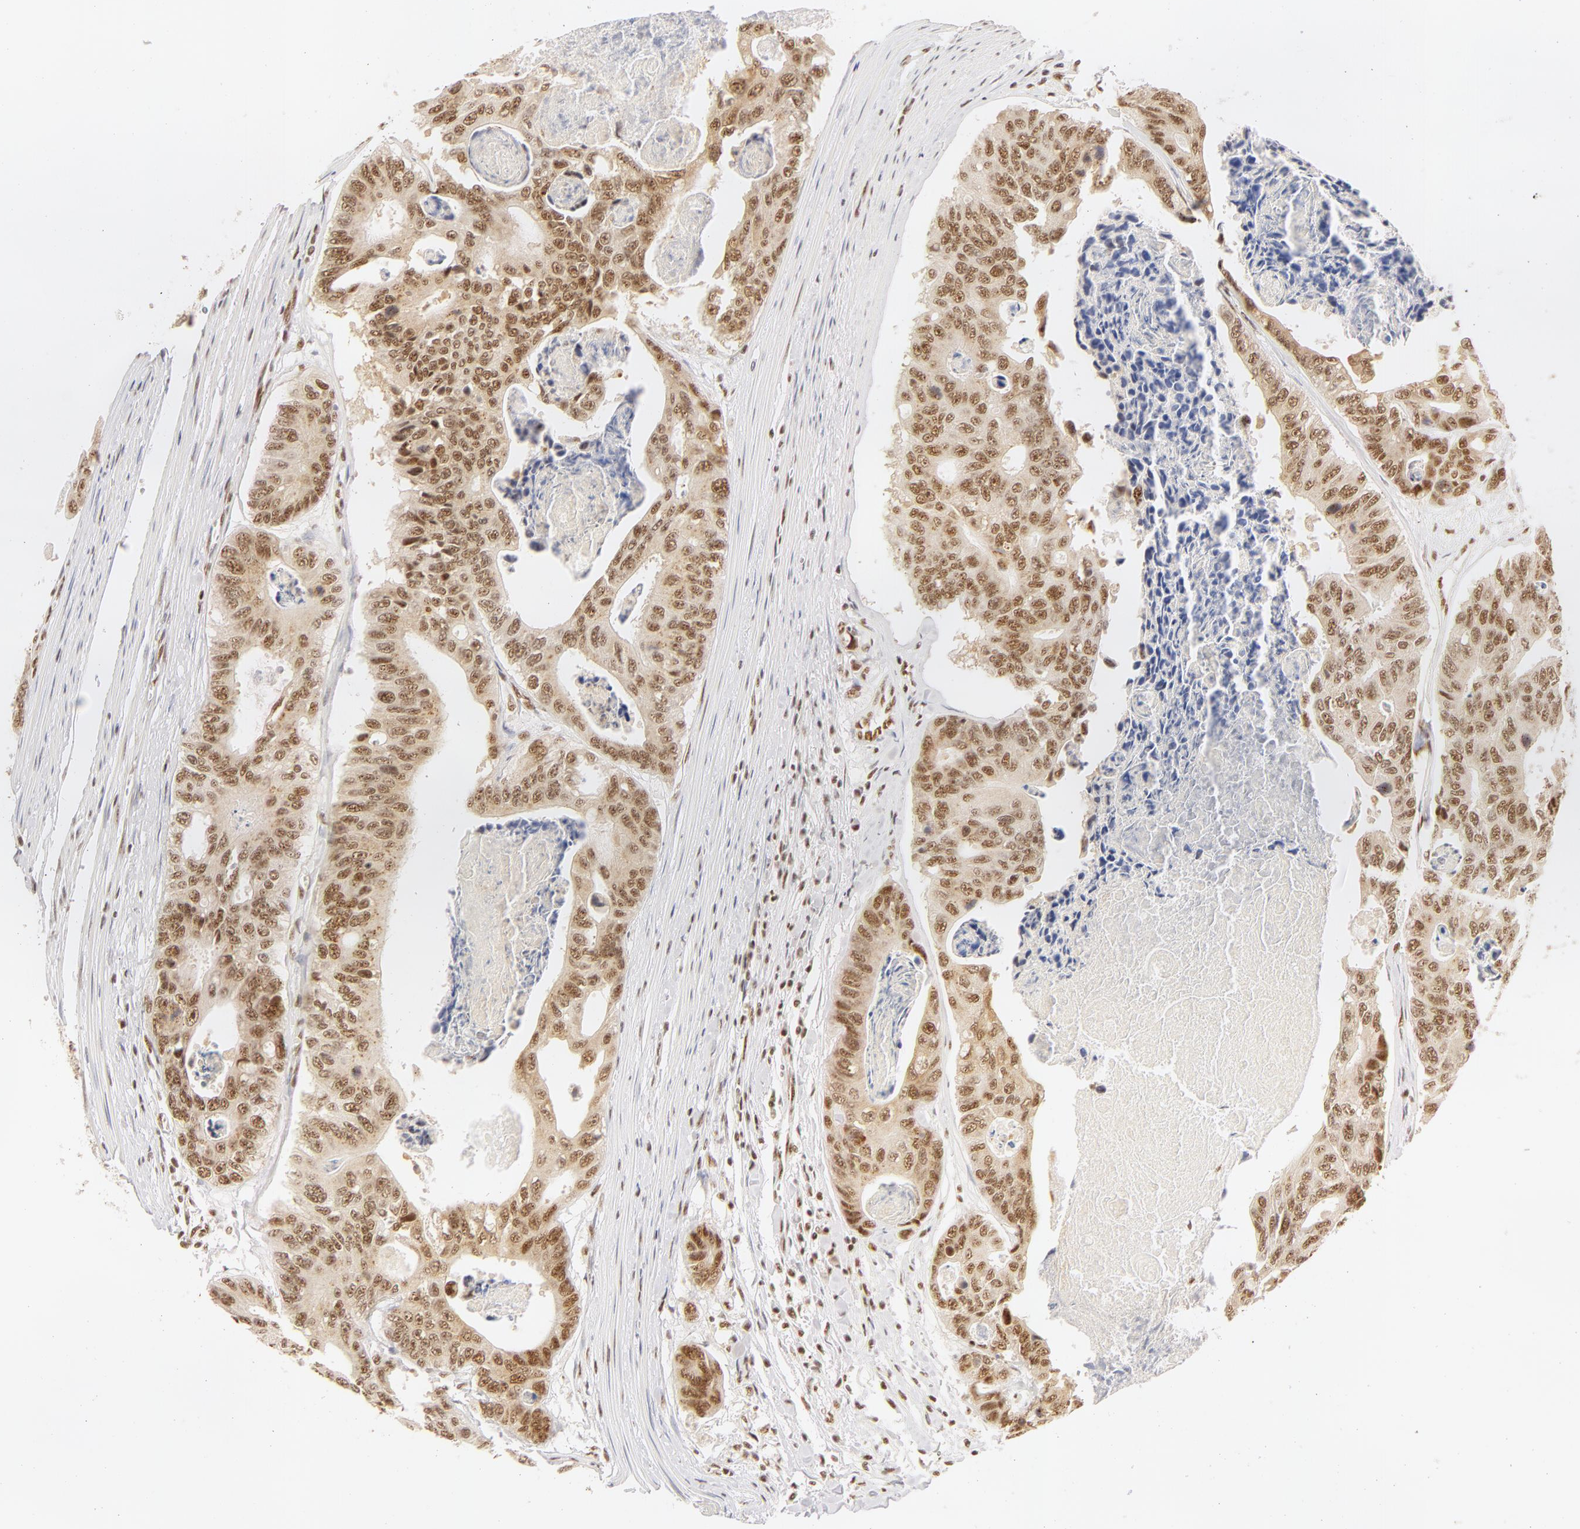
{"staining": {"intensity": "moderate", "quantity": ">75%", "location": "nuclear"}, "tissue": "colorectal cancer", "cell_type": "Tumor cells", "image_type": "cancer", "snomed": [{"axis": "morphology", "description": "Adenocarcinoma, NOS"}, {"axis": "topography", "description": "Colon"}], "caption": "About >75% of tumor cells in colorectal adenocarcinoma exhibit moderate nuclear protein expression as visualized by brown immunohistochemical staining.", "gene": "RBM39", "patient": {"sex": "female", "age": 86}}